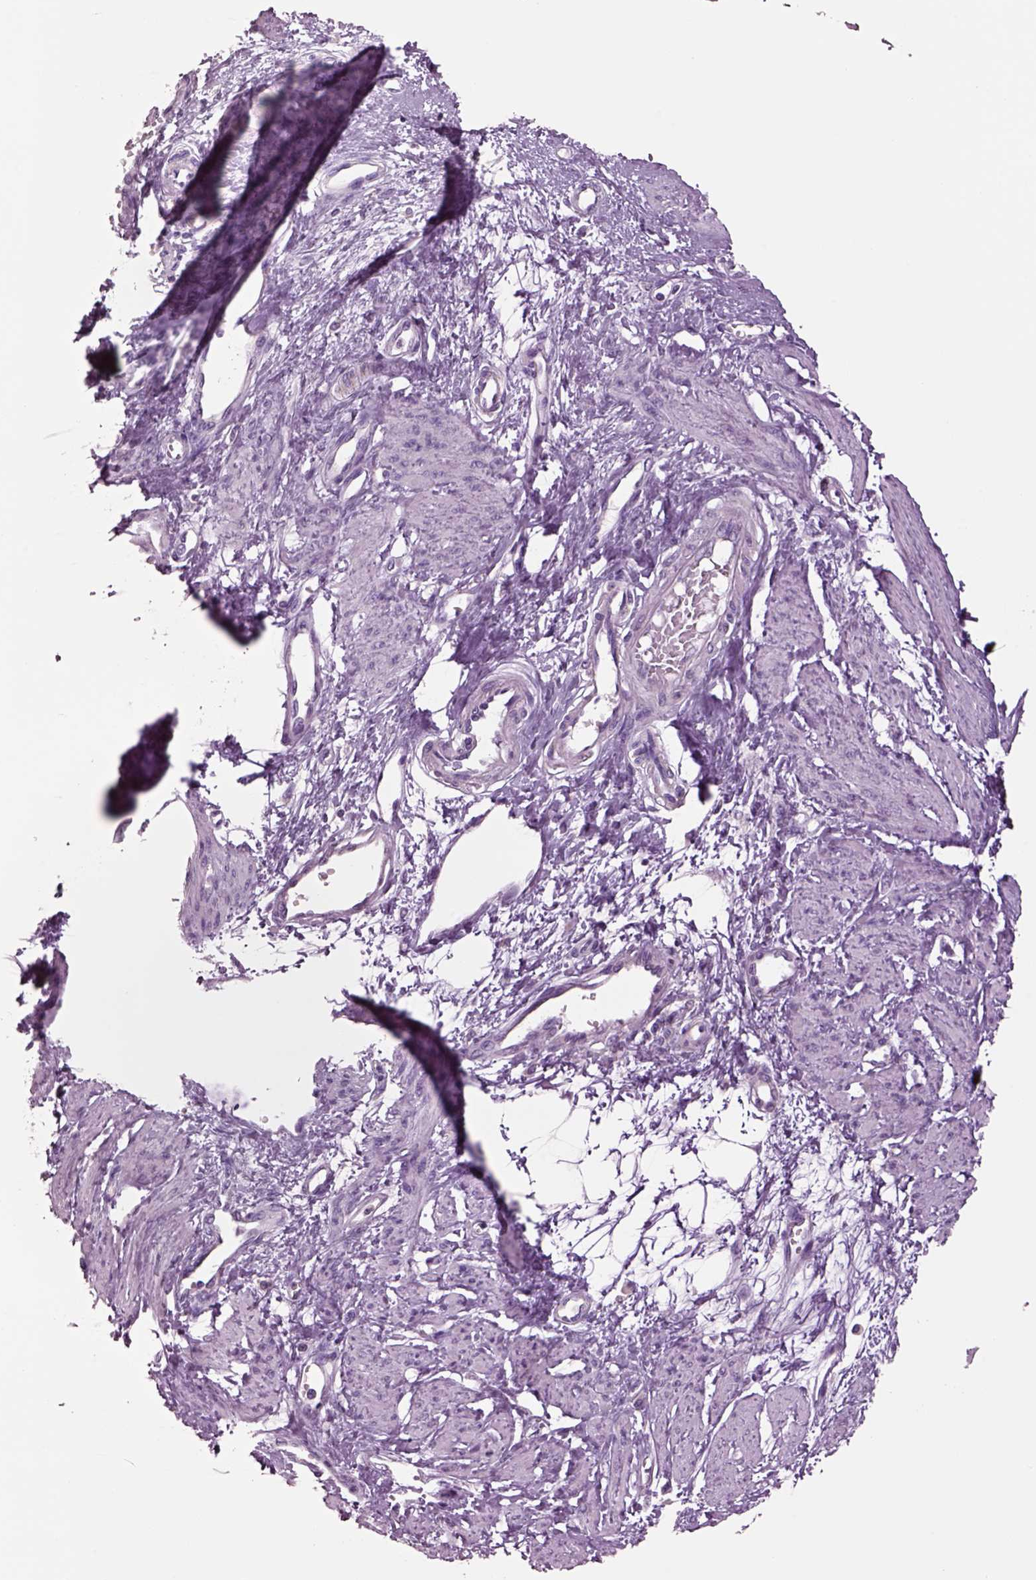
{"staining": {"intensity": "negative", "quantity": "none", "location": "none"}, "tissue": "smooth muscle", "cell_type": "Smooth muscle cells", "image_type": "normal", "snomed": [{"axis": "morphology", "description": "Normal tissue, NOS"}, {"axis": "topography", "description": "Smooth muscle"}, {"axis": "topography", "description": "Uterus"}], "caption": "Immunohistochemistry (IHC) of benign human smooth muscle shows no expression in smooth muscle cells. (Immunohistochemistry (IHC), brightfield microscopy, high magnification).", "gene": "CLPSL1", "patient": {"sex": "female", "age": 39}}